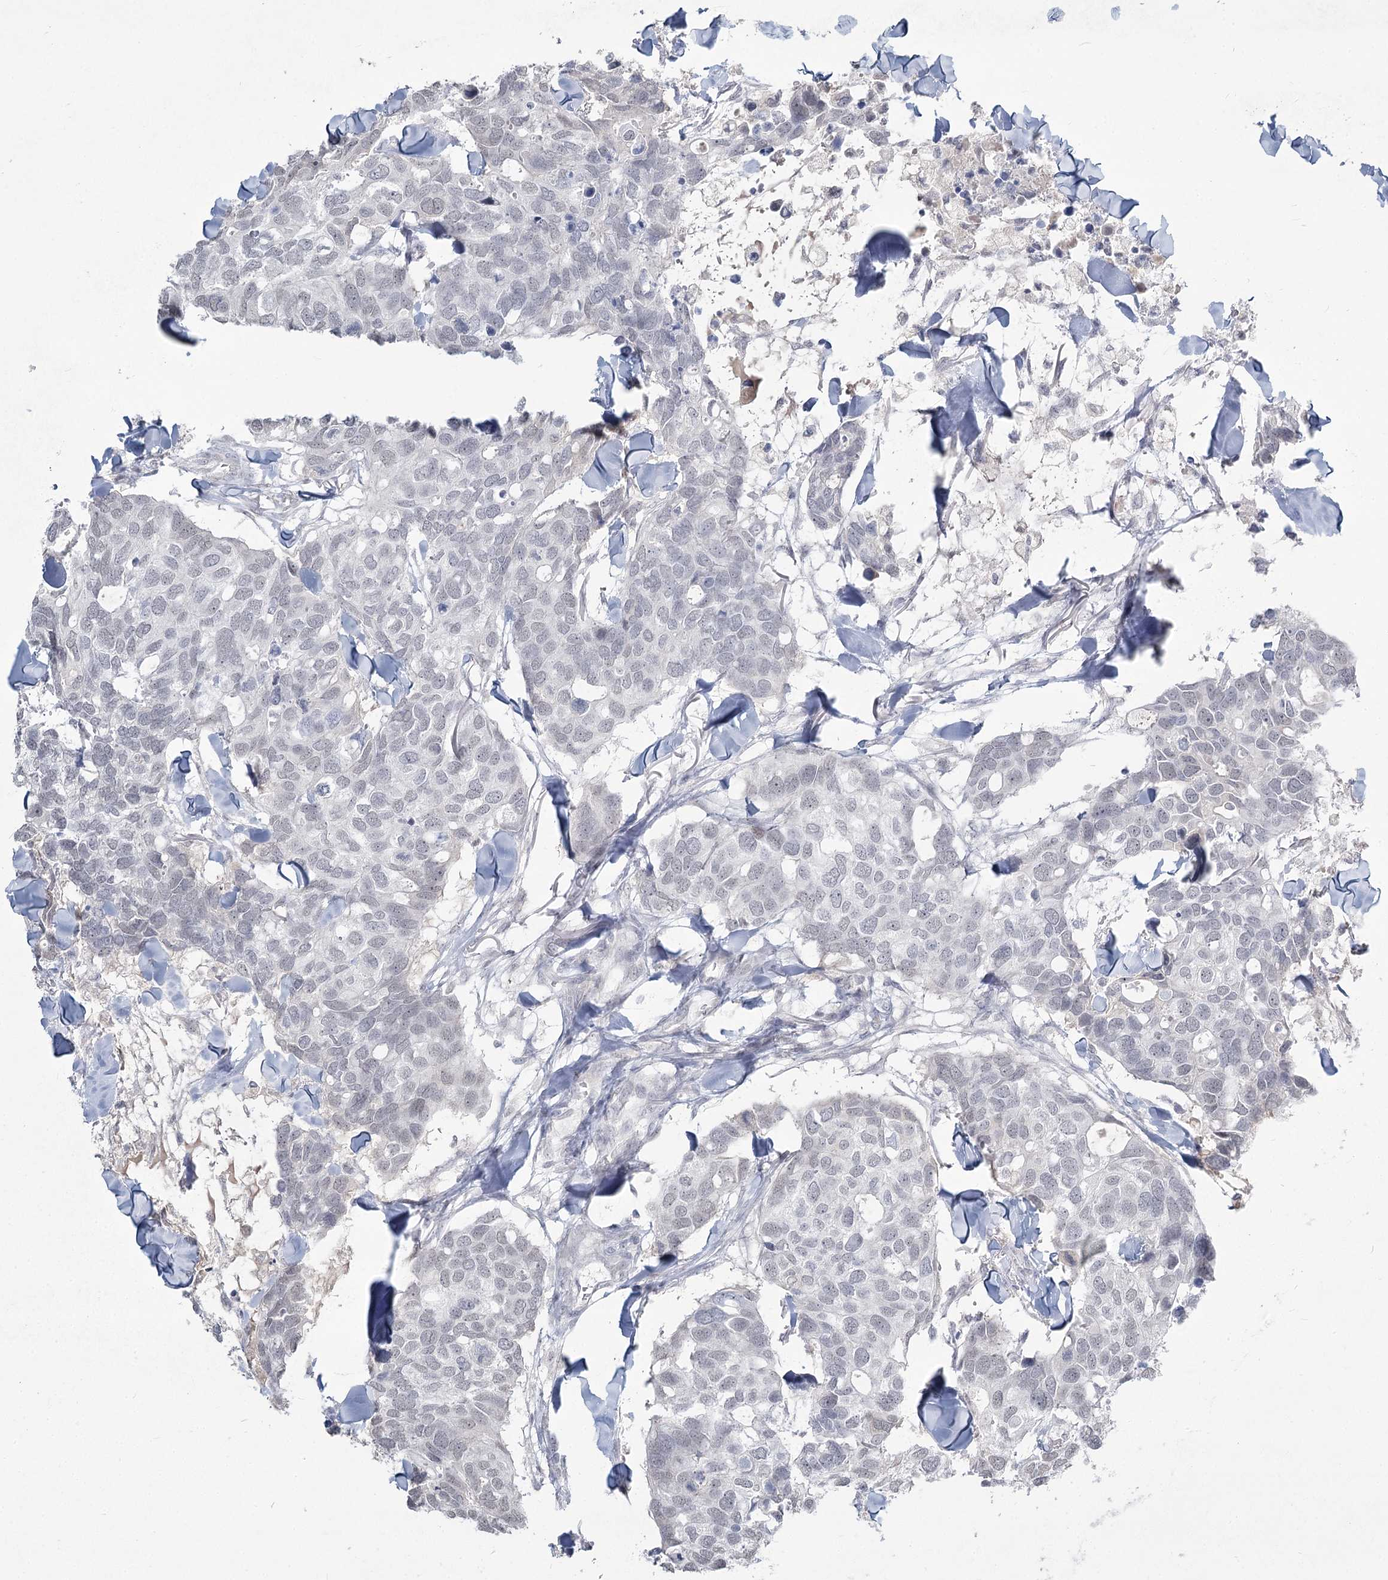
{"staining": {"intensity": "negative", "quantity": "none", "location": "none"}, "tissue": "breast cancer", "cell_type": "Tumor cells", "image_type": "cancer", "snomed": [{"axis": "morphology", "description": "Duct carcinoma"}, {"axis": "topography", "description": "Breast"}], "caption": "A high-resolution histopathology image shows IHC staining of intraductal carcinoma (breast), which exhibits no significant positivity in tumor cells.", "gene": "LY6G5C", "patient": {"sex": "female", "age": 83}}